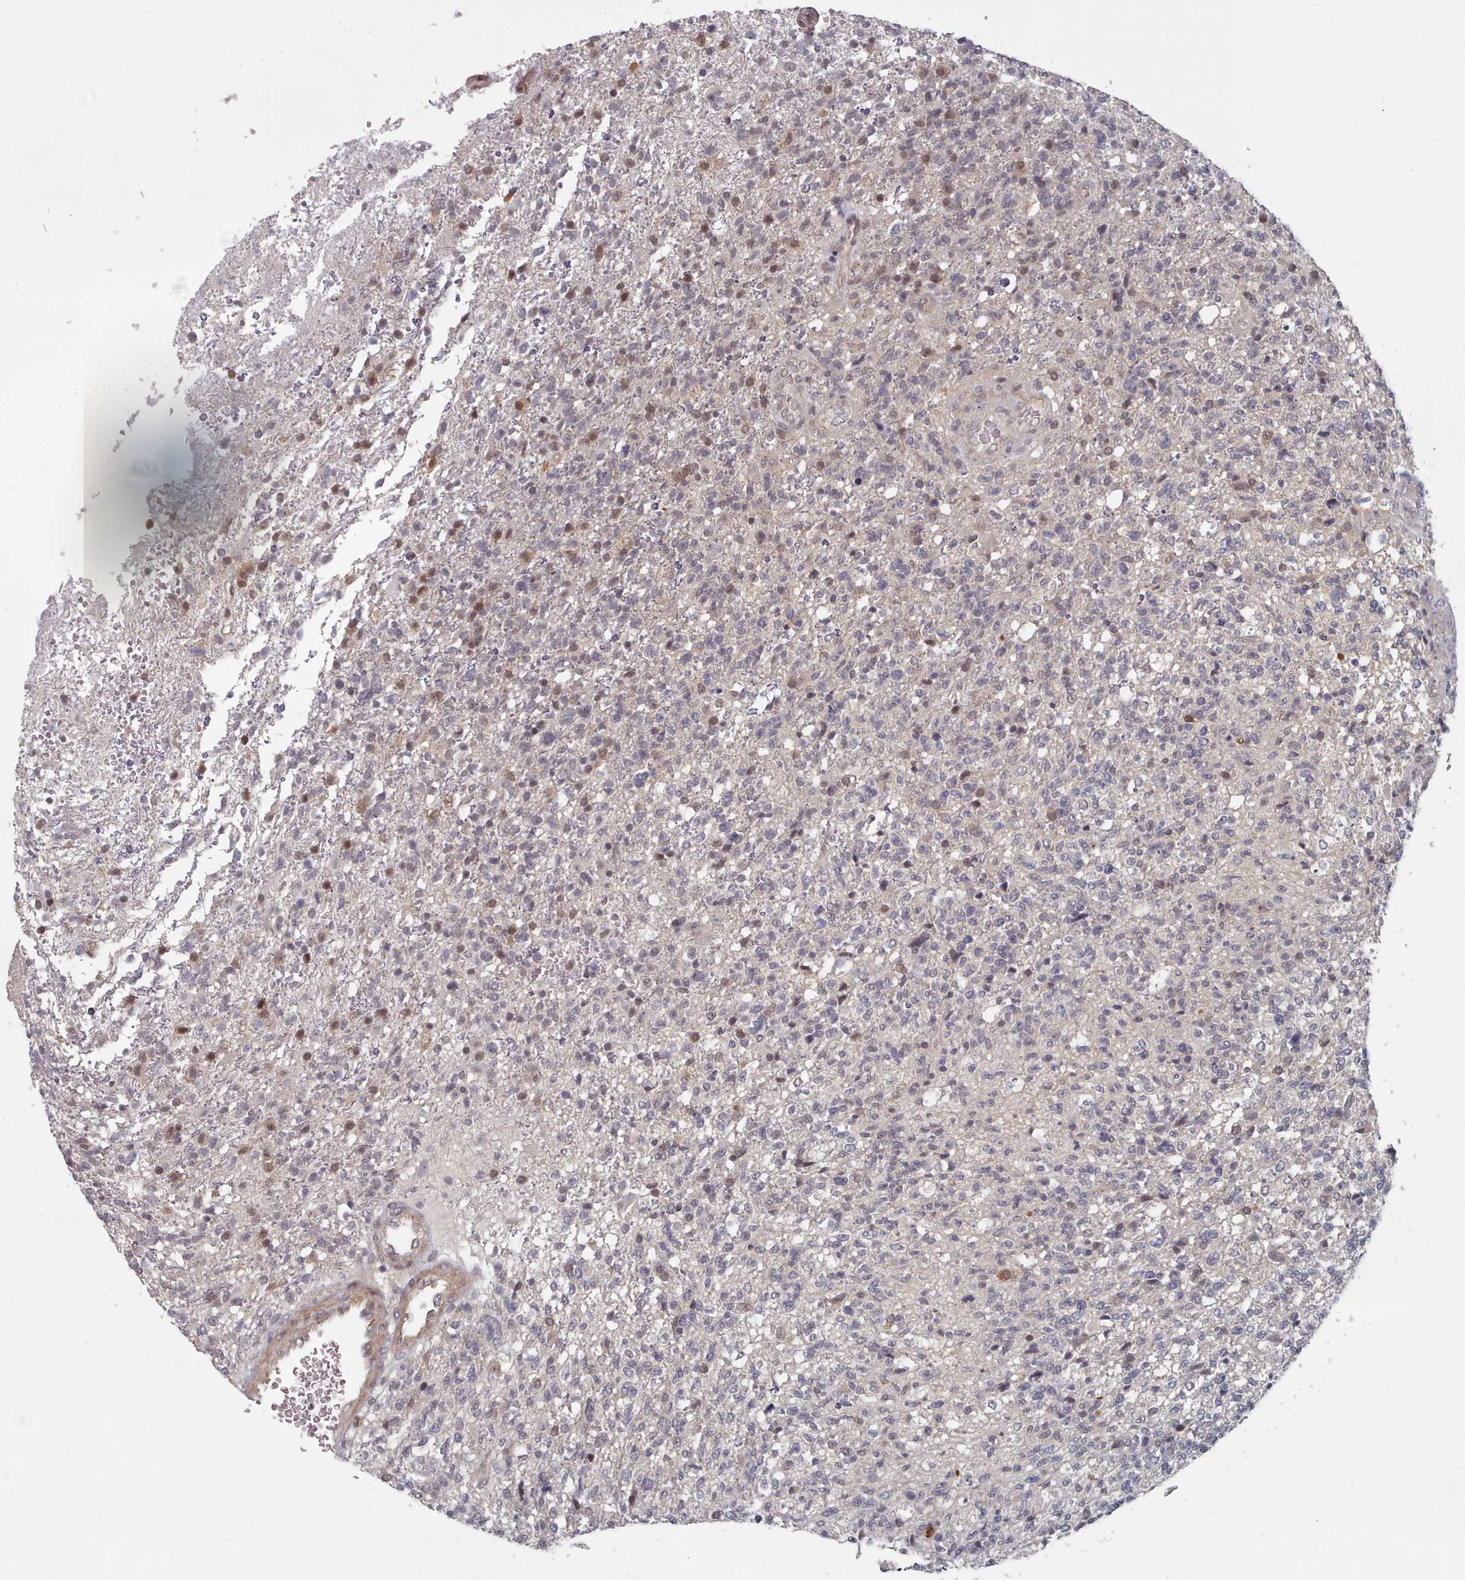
{"staining": {"intensity": "negative", "quantity": "none", "location": "none"}, "tissue": "glioma", "cell_type": "Tumor cells", "image_type": "cancer", "snomed": [{"axis": "morphology", "description": "Glioma, malignant, High grade"}, {"axis": "topography", "description": "Brain"}], "caption": "The micrograph displays no staining of tumor cells in malignant glioma (high-grade).", "gene": "HYAL3", "patient": {"sex": "male", "age": 56}}